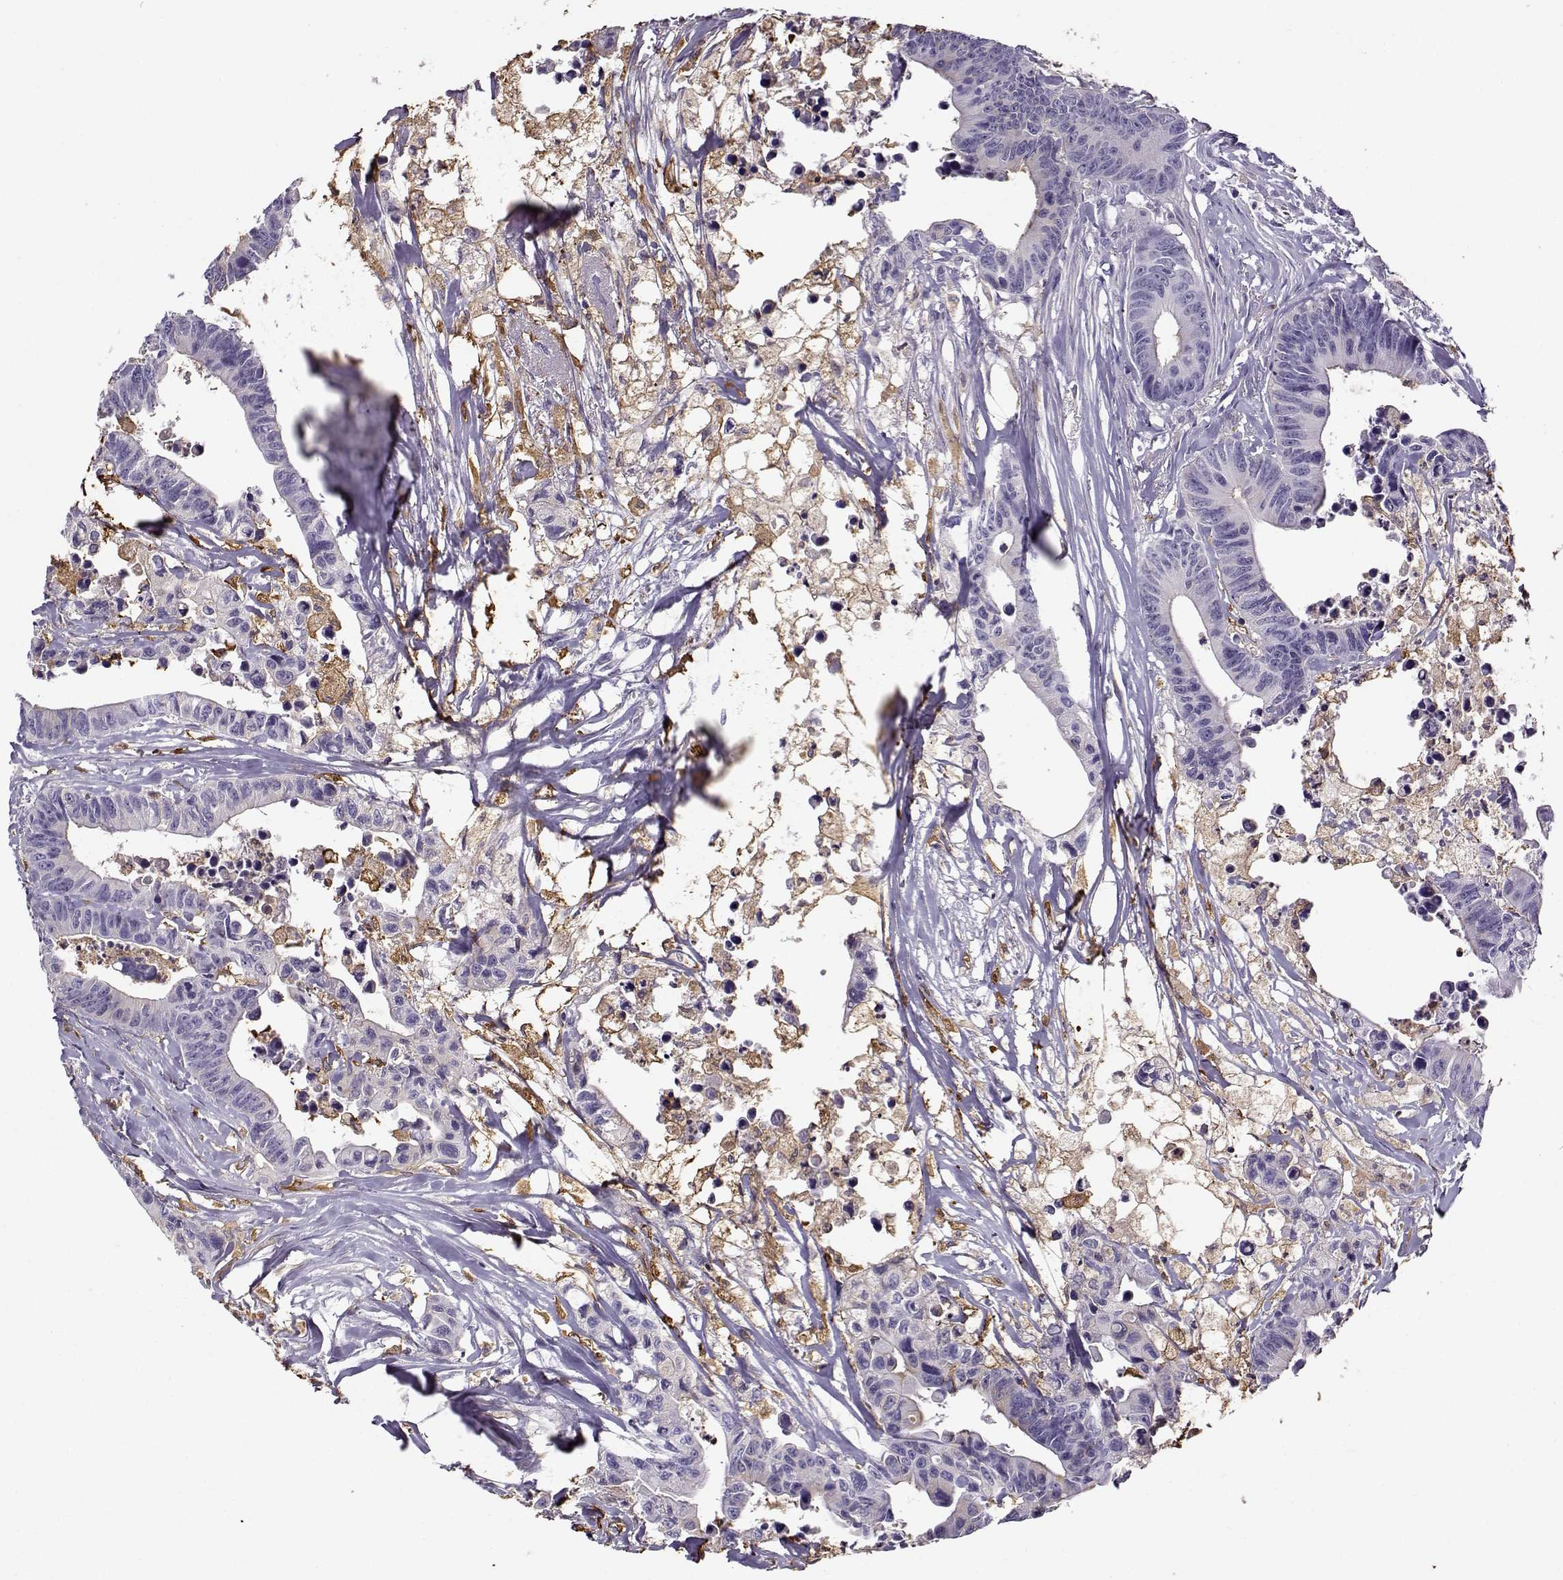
{"staining": {"intensity": "negative", "quantity": "none", "location": "none"}, "tissue": "colorectal cancer", "cell_type": "Tumor cells", "image_type": "cancer", "snomed": [{"axis": "morphology", "description": "Adenocarcinoma, NOS"}, {"axis": "topography", "description": "Colon"}], "caption": "High magnification brightfield microscopy of colorectal cancer (adenocarcinoma) stained with DAB (3,3'-diaminobenzidine) (brown) and counterstained with hematoxylin (blue): tumor cells show no significant positivity. The staining was performed using DAB (3,3'-diaminobenzidine) to visualize the protein expression in brown, while the nuclei were stained in blue with hematoxylin (Magnification: 20x).", "gene": "UCP3", "patient": {"sex": "female", "age": 87}}